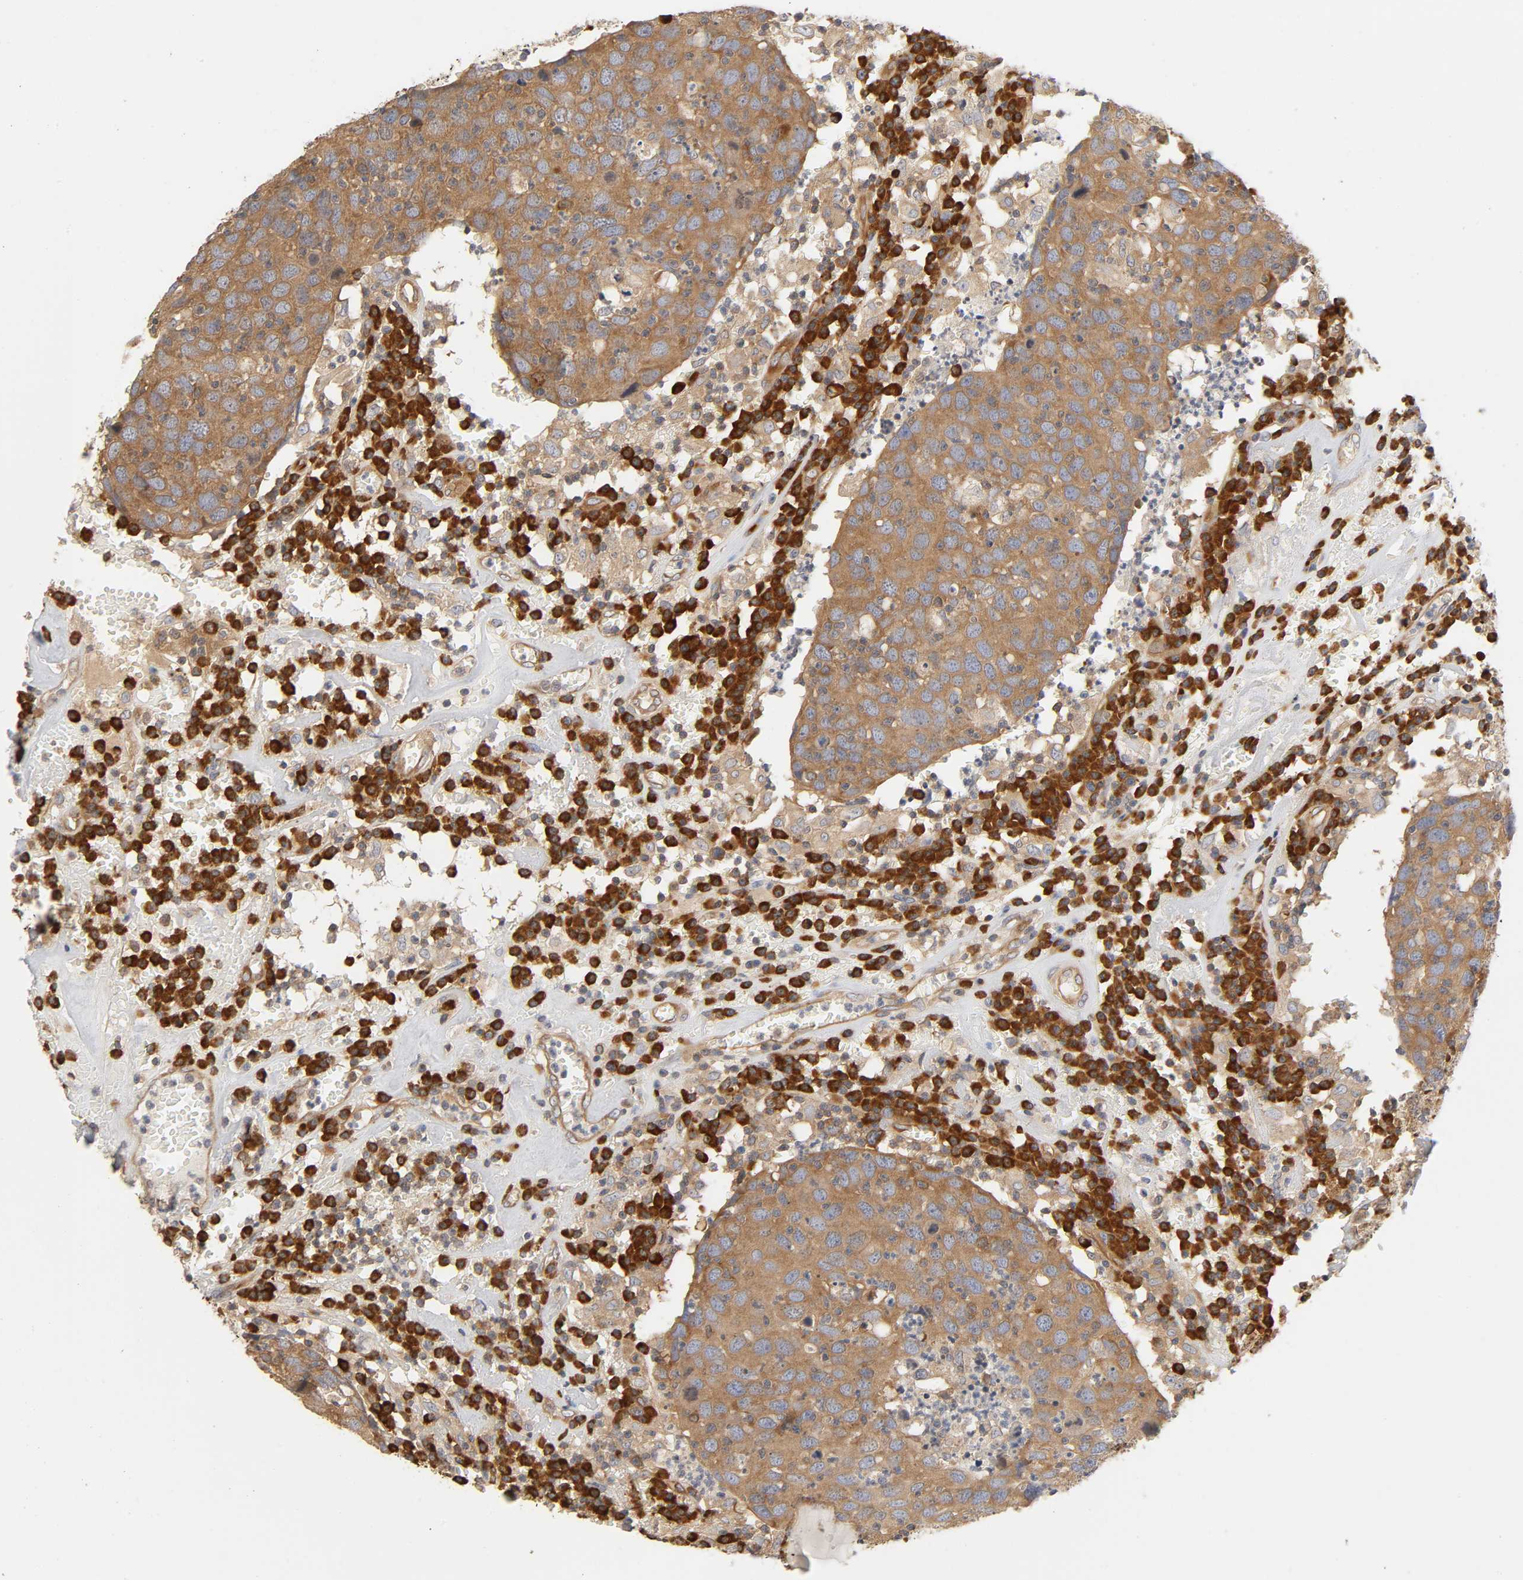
{"staining": {"intensity": "moderate", "quantity": ">75%", "location": "cytoplasmic/membranous"}, "tissue": "head and neck cancer", "cell_type": "Tumor cells", "image_type": "cancer", "snomed": [{"axis": "morphology", "description": "Adenocarcinoma, NOS"}, {"axis": "topography", "description": "Salivary gland"}, {"axis": "topography", "description": "Head-Neck"}], "caption": "A micrograph of human head and neck cancer stained for a protein exhibits moderate cytoplasmic/membranous brown staining in tumor cells.", "gene": "SCHIP1", "patient": {"sex": "female", "age": 65}}